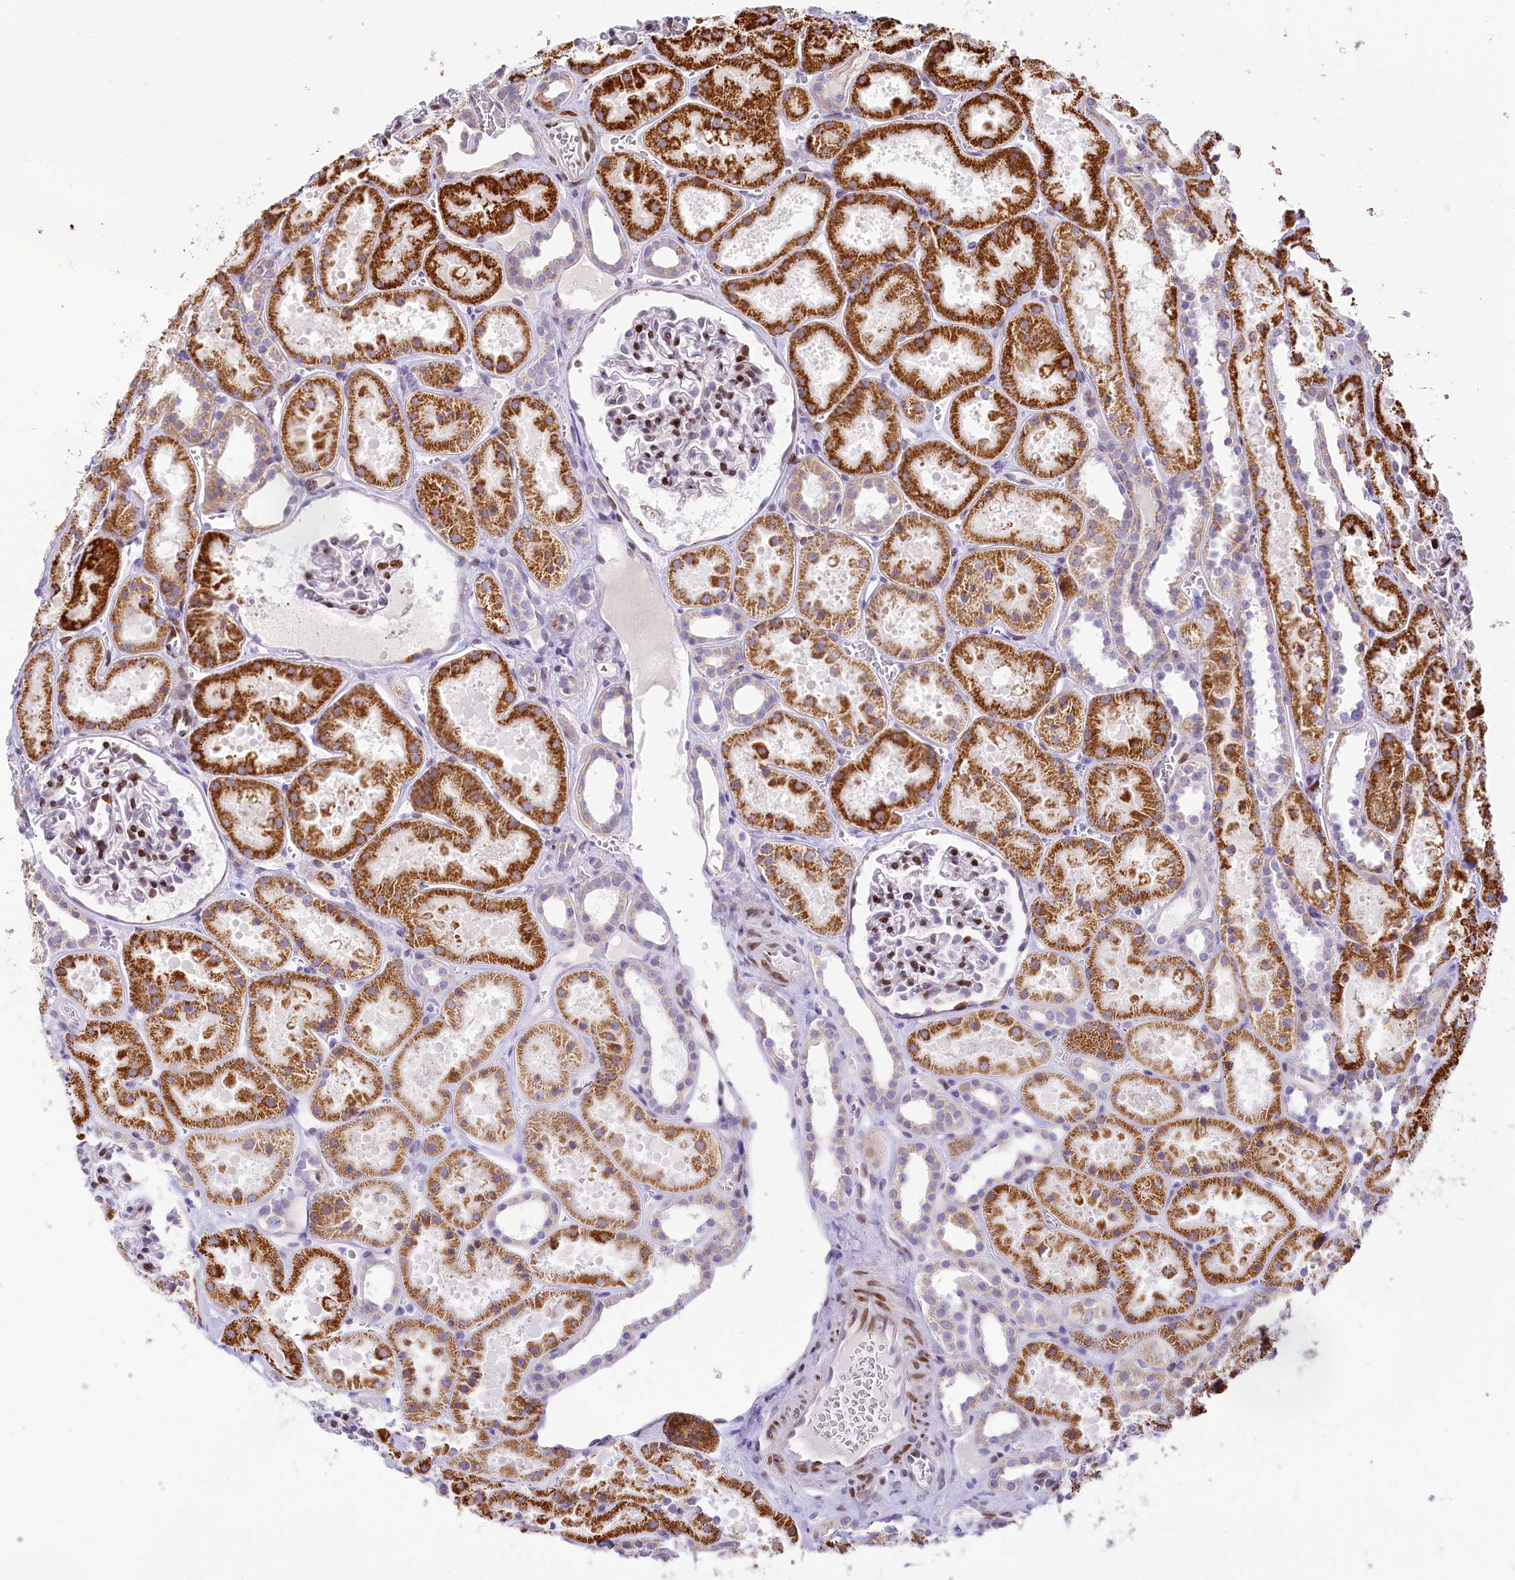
{"staining": {"intensity": "strong", "quantity": "25%-75%", "location": "nuclear"}, "tissue": "kidney", "cell_type": "Cells in glomeruli", "image_type": "normal", "snomed": [{"axis": "morphology", "description": "Normal tissue, NOS"}, {"axis": "topography", "description": "Kidney"}], "caption": "Immunohistochemical staining of benign kidney shows strong nuclear protein staining in approximately 25%-75% of cells in glomeruli.", "gene": "PPIP5K2", "patient": {"sex": "female", "age": 41}}